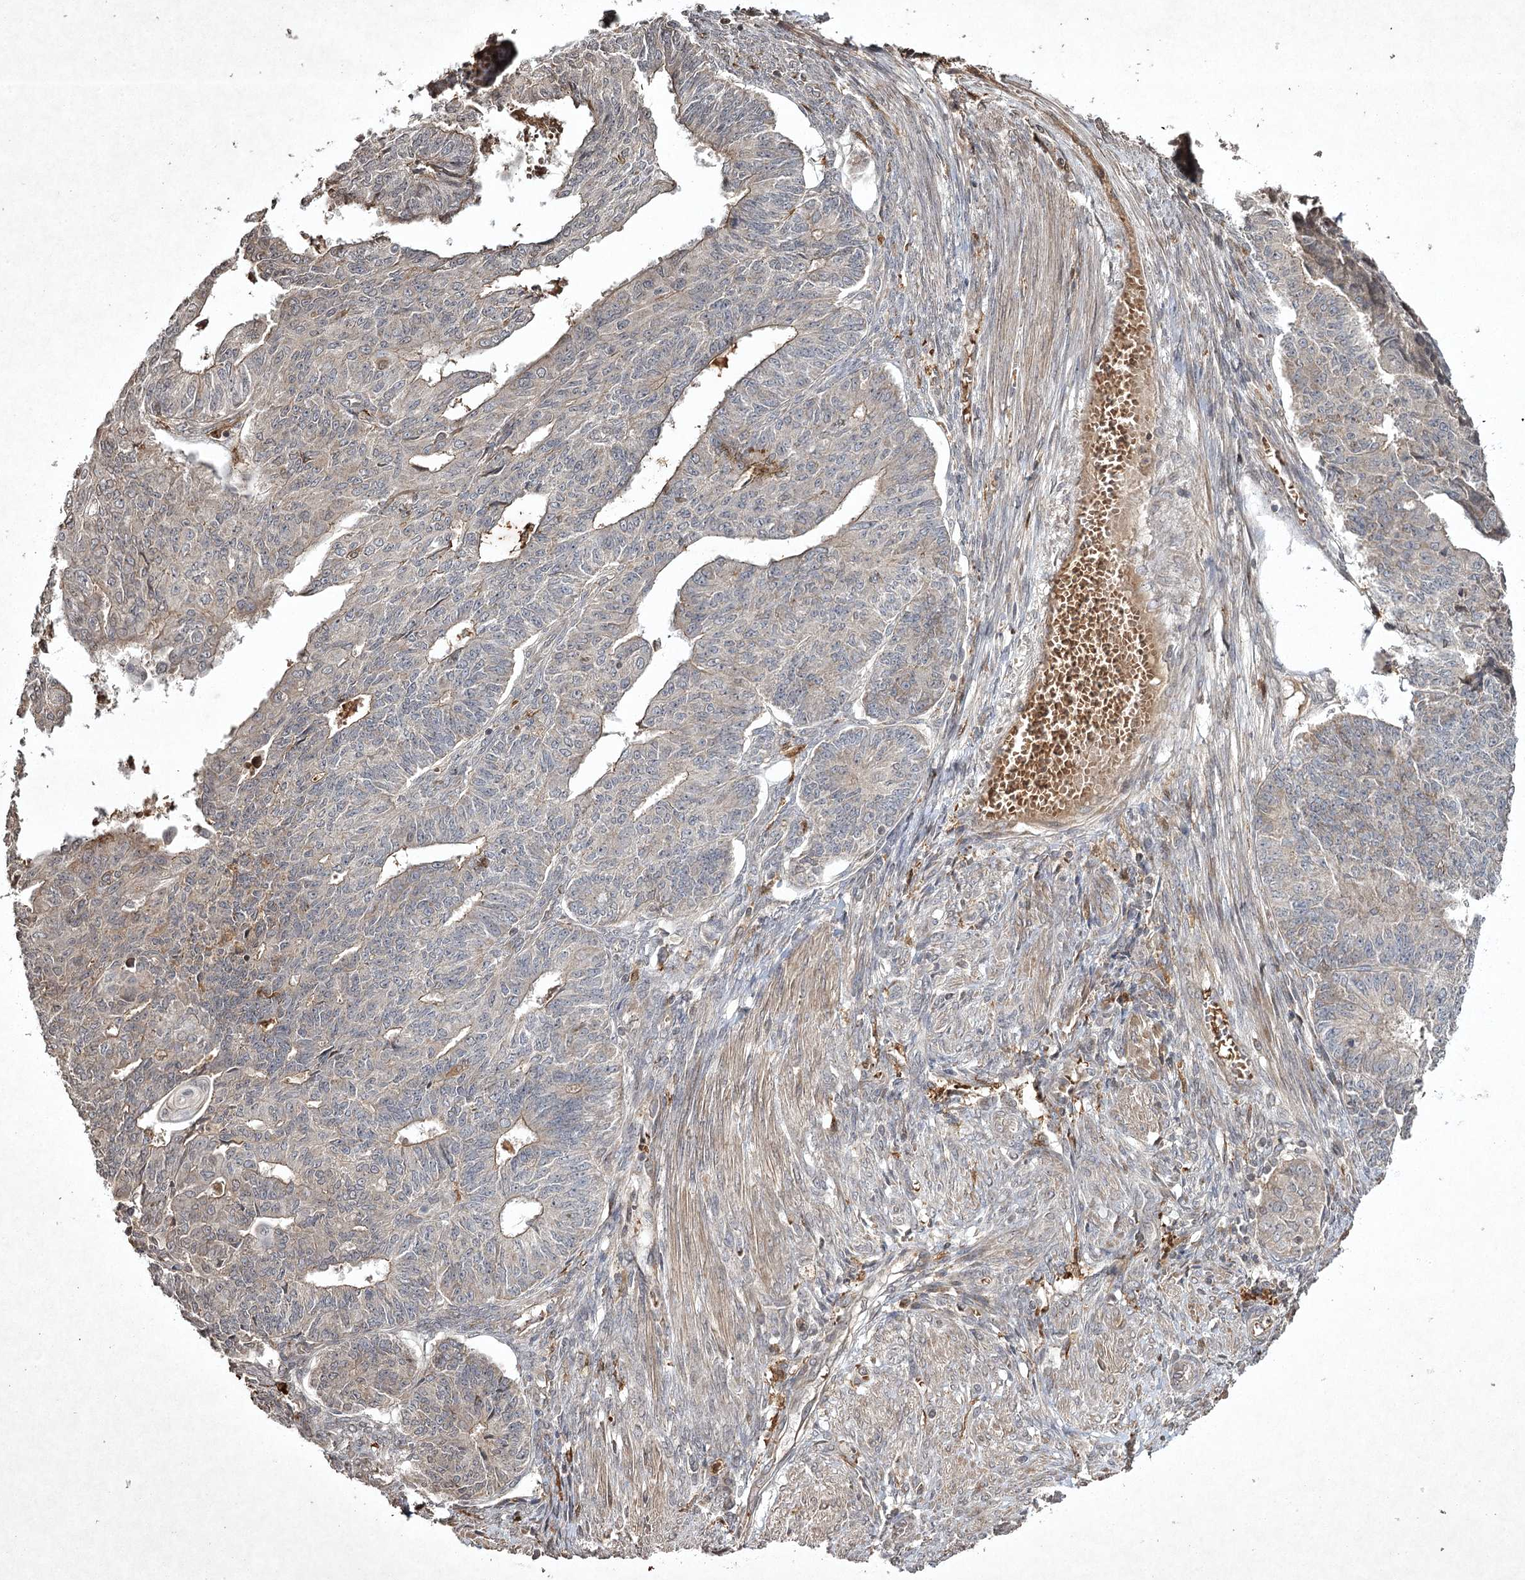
{"staining": {"intensity": "negative", "quantity": "none", "location": "none"}, "tissue": "endometrial cancer", "cell_type": "Tumor cells", "image_type": "cancer", "snomed": [{"axis": "morphology", "description": "Adenocarcinoma, NOS"}, {"axis": "topography", "description": "Endometrium"}], "caption": "A photomicrograph of adenocarcinoma (endometrial) stained for a protein shows no brown staining in tumor cells. (Brightfield microscopy of DAB (3,3'-diaminobenzidine) immunohistochemistry at high magnification).", "gene": "CYP2B6", "patient": {"sex": "female", "age": 32}}